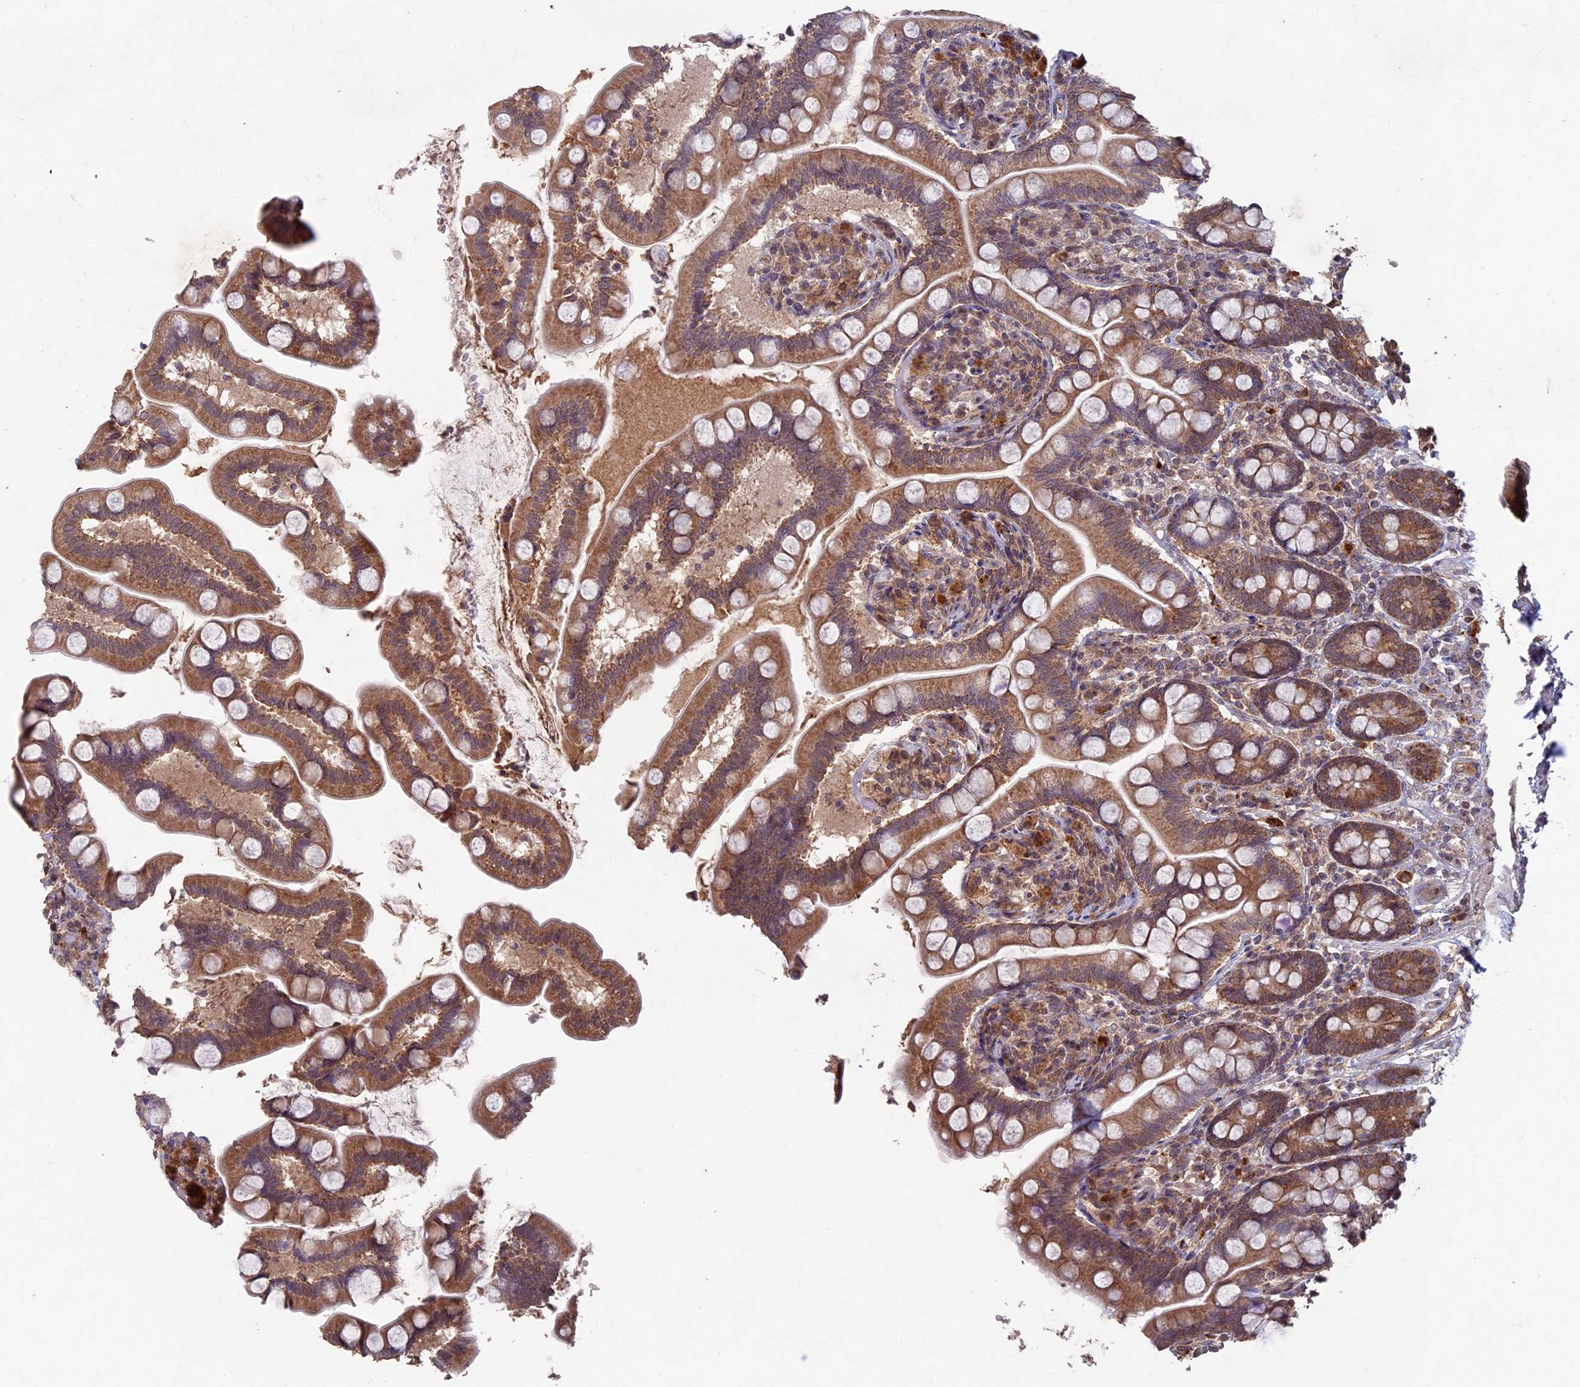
{"staining": {"intensity": "moderate", "quantity": ">75%", "location": "cytoplasmic/membranous"}, "tissue": "small intestine", "cell_type": "Glandular cells", "image_type": "normal", "snomed": [{"axis": "morphology", "description": "Normal tissue, NOS"}, {"axis": "topography", "description": "Small intestine"}], "caption": "Immunohistochemistry staining of normal small intestine, which reveals medium levels of moderate cytoplasmic/membranous positivity in about >75% of glandular cells indicating moderate cytoplasmic/membranous protein expression. The staining was performed using DAB (3,3'-diaminobenzidine) (brown) for protein detection and nuclei were counterstained in hematoxylin (blue).", "gene": "RCCD1", "patient": {"sex": "female", "age": 64}}